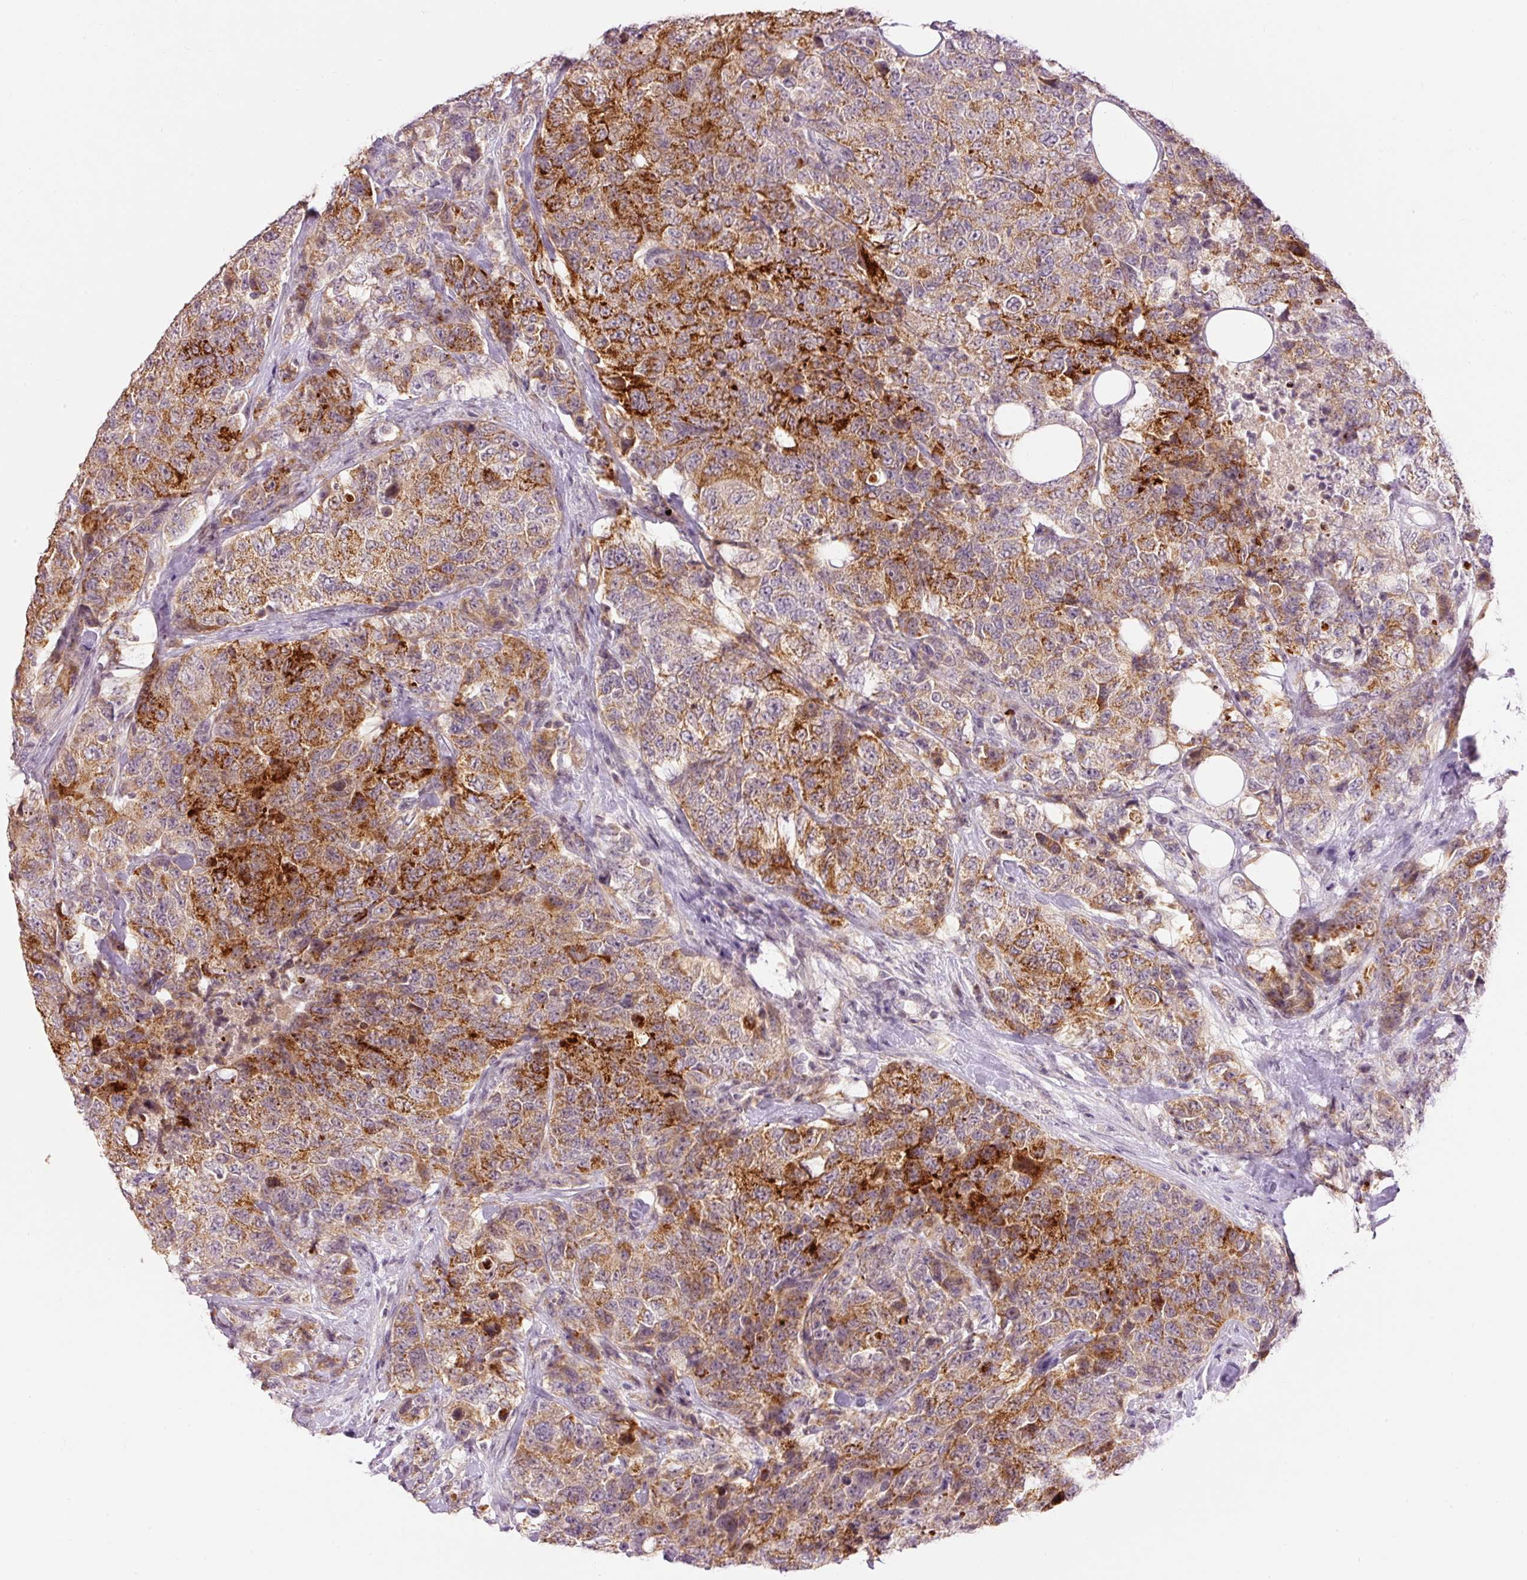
{"staining": {"intensity": "strong", "quantity": ">75%", "location": "cytoplasmic/membranous"}, "tissue": "urothelial cancer", "cell_type": "Tumor cells", "image_type": "cancer", "snomed": [{"axis": "morphology", "description": "Urothelial carcinoma, High grade"}, {"axis": "topography", "description": "Urinary bladder"}], "caption": "Protein staining of urothelial carcinoma (high-grade) tissue reveals strong cytoplasmic/membranous positivity in approximately >75% of tumor cells. (DAB = brown stain, brightfield microscopy at high magnification).", "gene": "ABHD11", "patient": {"sex": "female", "age": 78}}